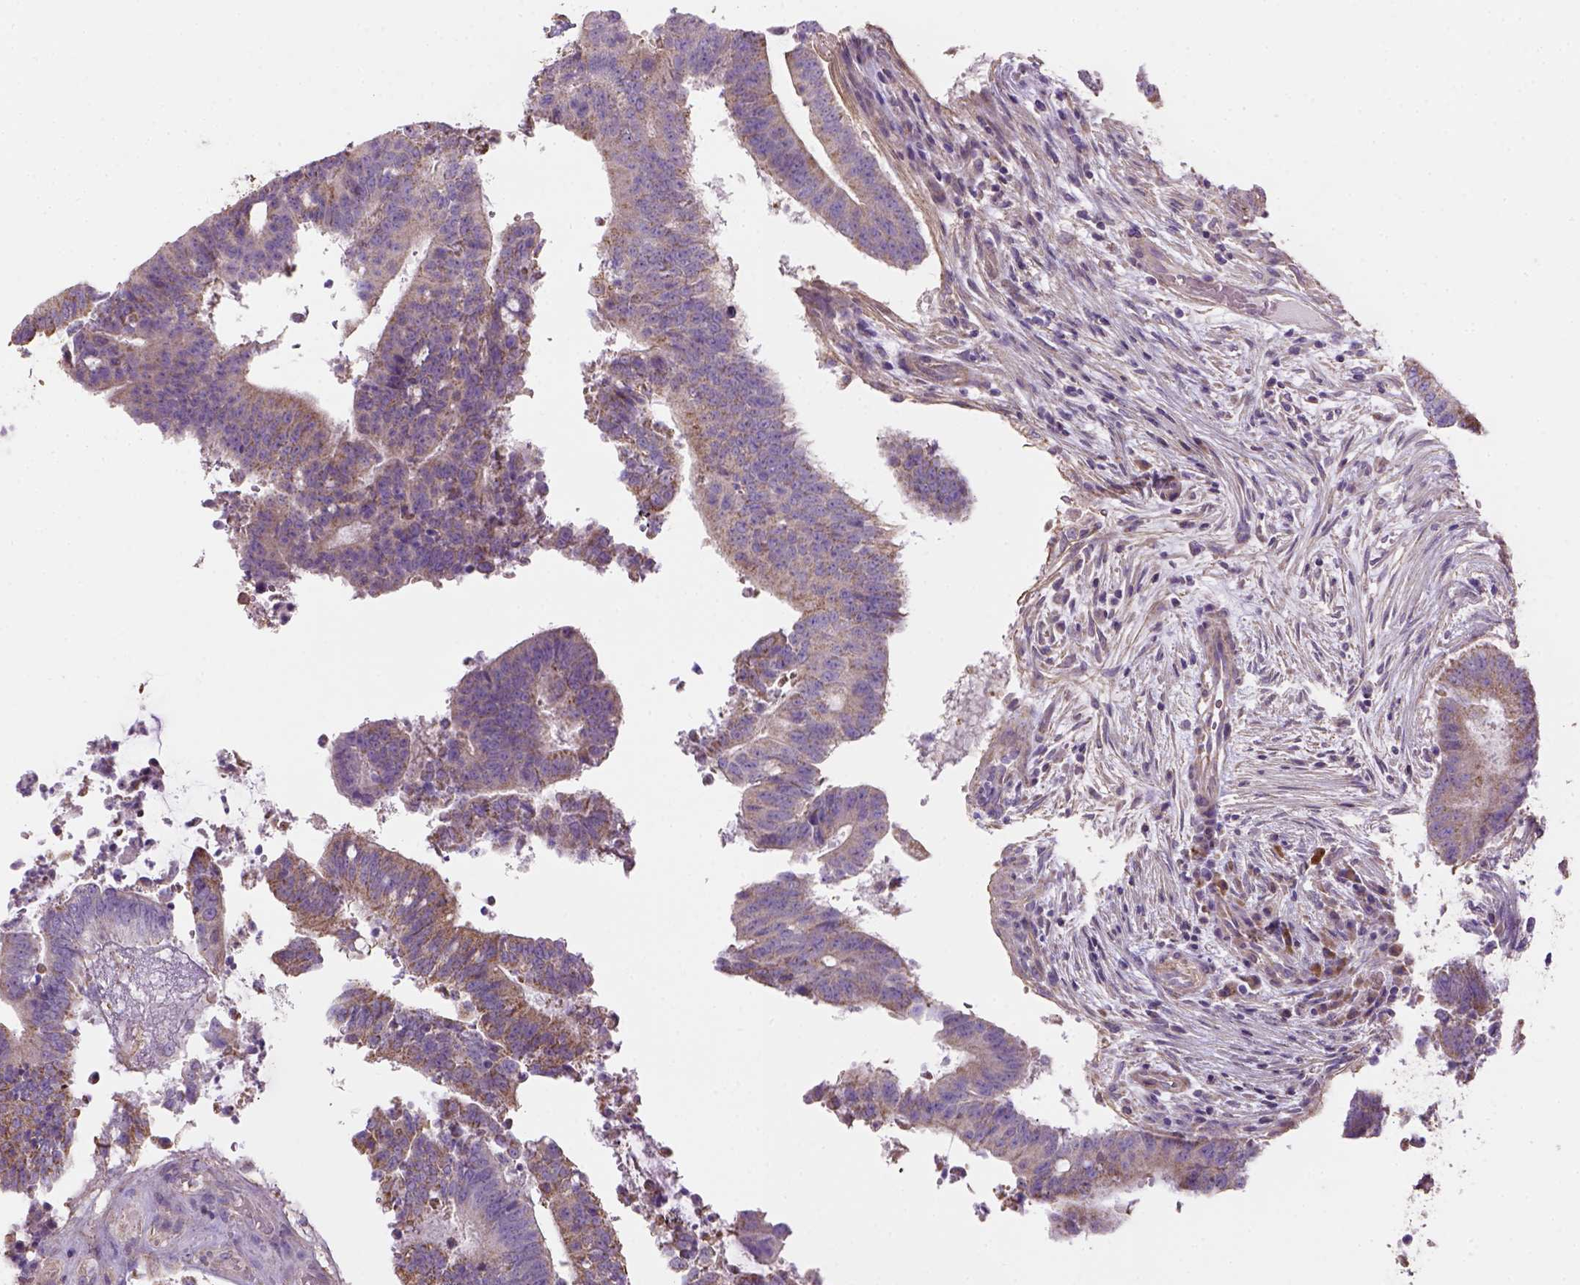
{"staining": {"intensity": "weak", "quantity": "<25%", "location": "cytoplasmic/membranous"}, "tissue": "colorectal cancer", "cell_type": "Tumor cells", "image_type": "cancer", "snomed": [{"axis": "morphology", "description": "Adenocarcinoma, NOS"}, {"axis": "topography", "description": "Colon"}], "caption": "There is no significant expression in tumor cells of adenocarcinoma (colorectal). The staining was performed using DAB to visualize the protein expression in brown, while the nuclei were stained in blue with hematoxylin (Magnification: 20x).", "gene": "HTRA1", "patient": {"sex": "female", "age": 43}}